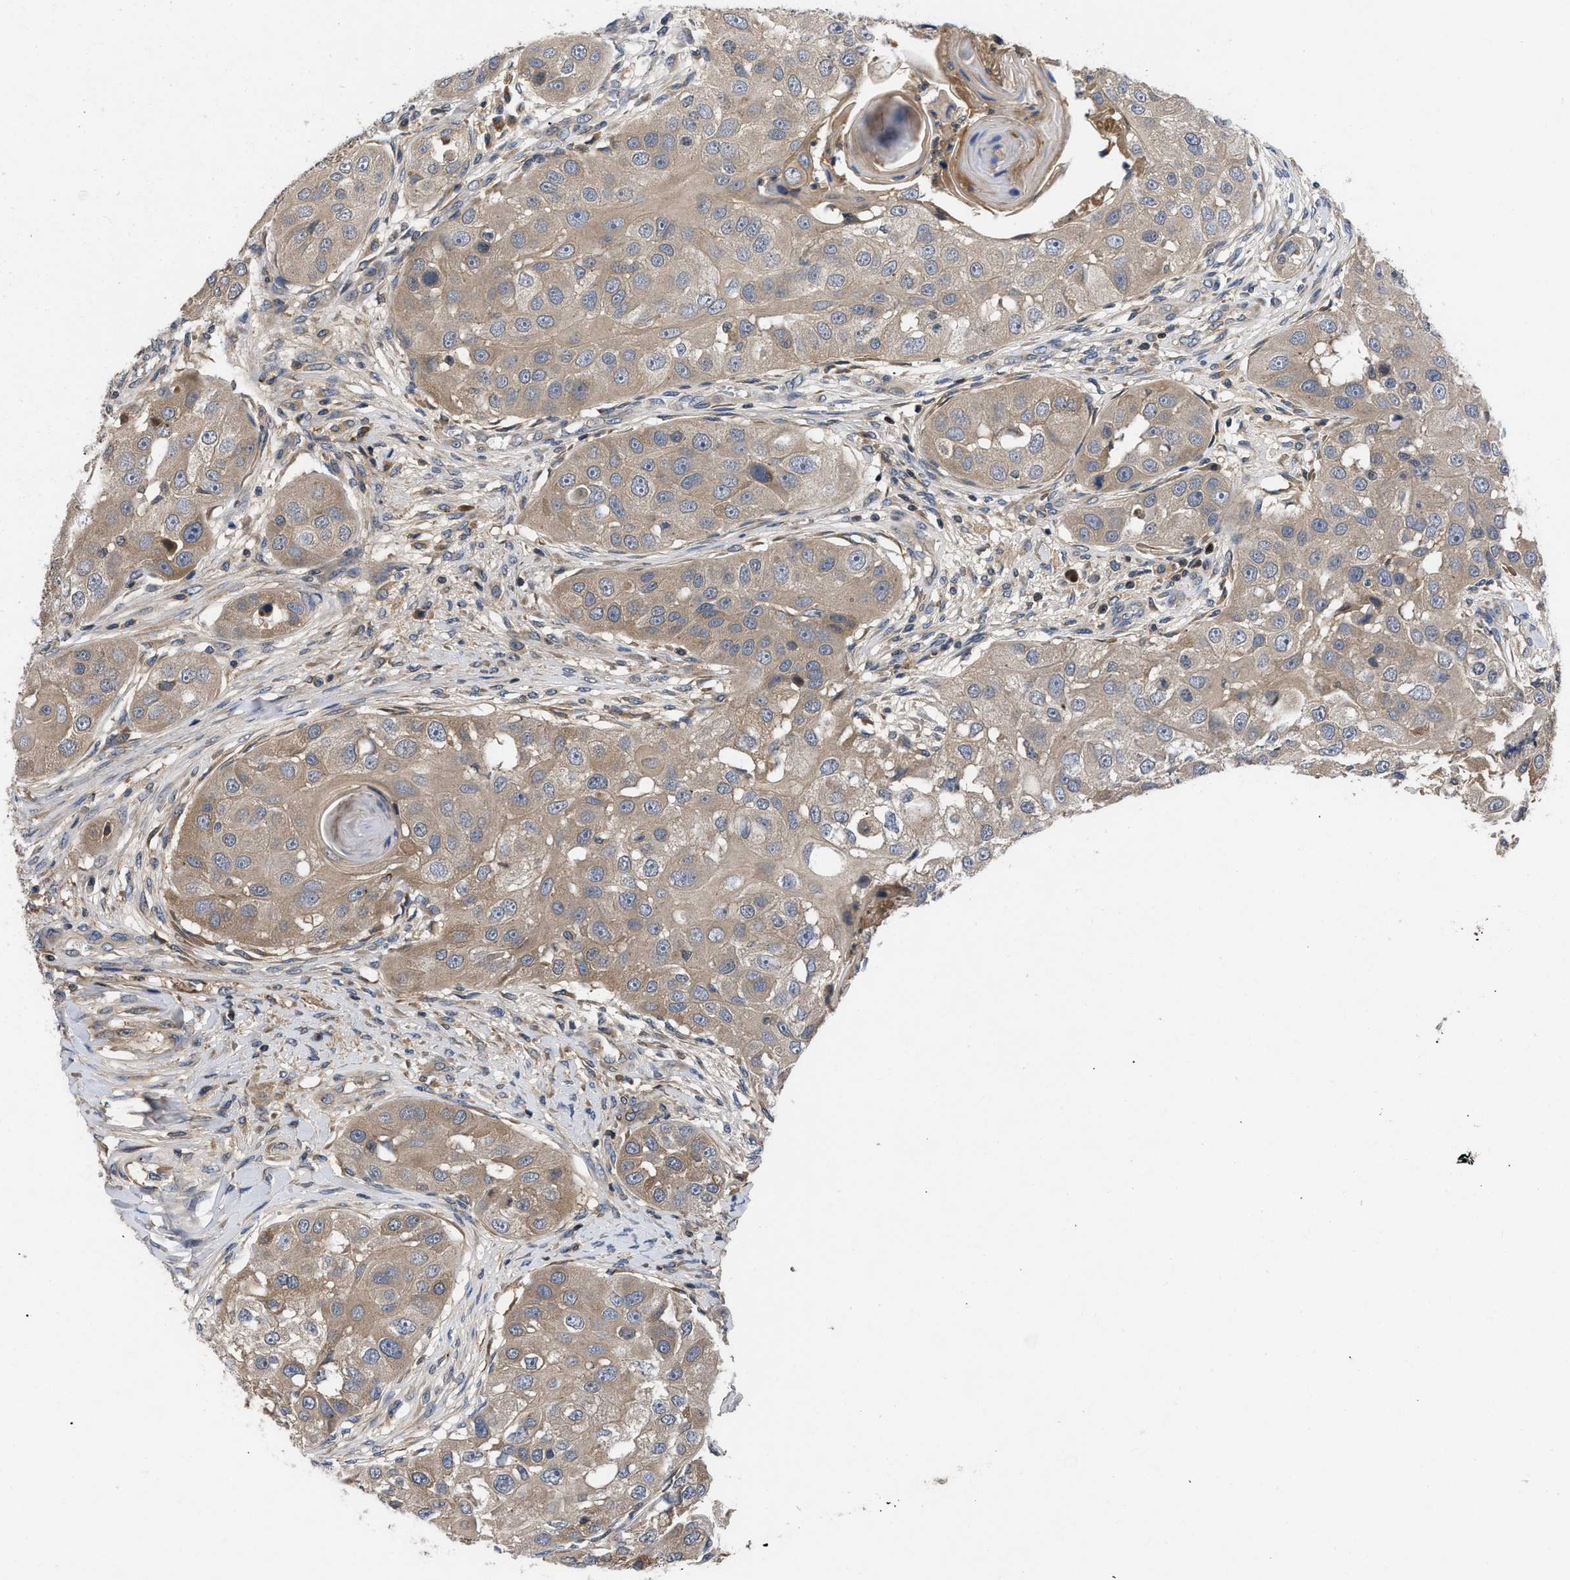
{"staining": {"intensity": "moderate", "quantity": ">75%", "location": "cytoplasmic/membranous"}, "tissue": "head and neck cancer", "cell_type": "Tumor cells", "image_type": "cancer", "snomed": [{"axis": "morphology", "description": "Normal tissue, NOS"}, {"axis": "morphology", "description": "Squamous cell carcinoma, NOS"}, {"axis": "topography", "description": "Skeletal muscle"}, {"axis": "topography", "description": "Head-Neck"}], "caption": "Protein staining demonstrates moderate cytoplasmic/membranous staining in about >75% of tumor cells in head and neck squamous cell carcinoma. (Stains: DAB (3,3'-diaminobenzidine) in brown, nuclei in blue, Microscopy: brightfield microscopy at high magnification).", "gene": "VPS4A", "patient": {"sex": "male", "age": 51}}